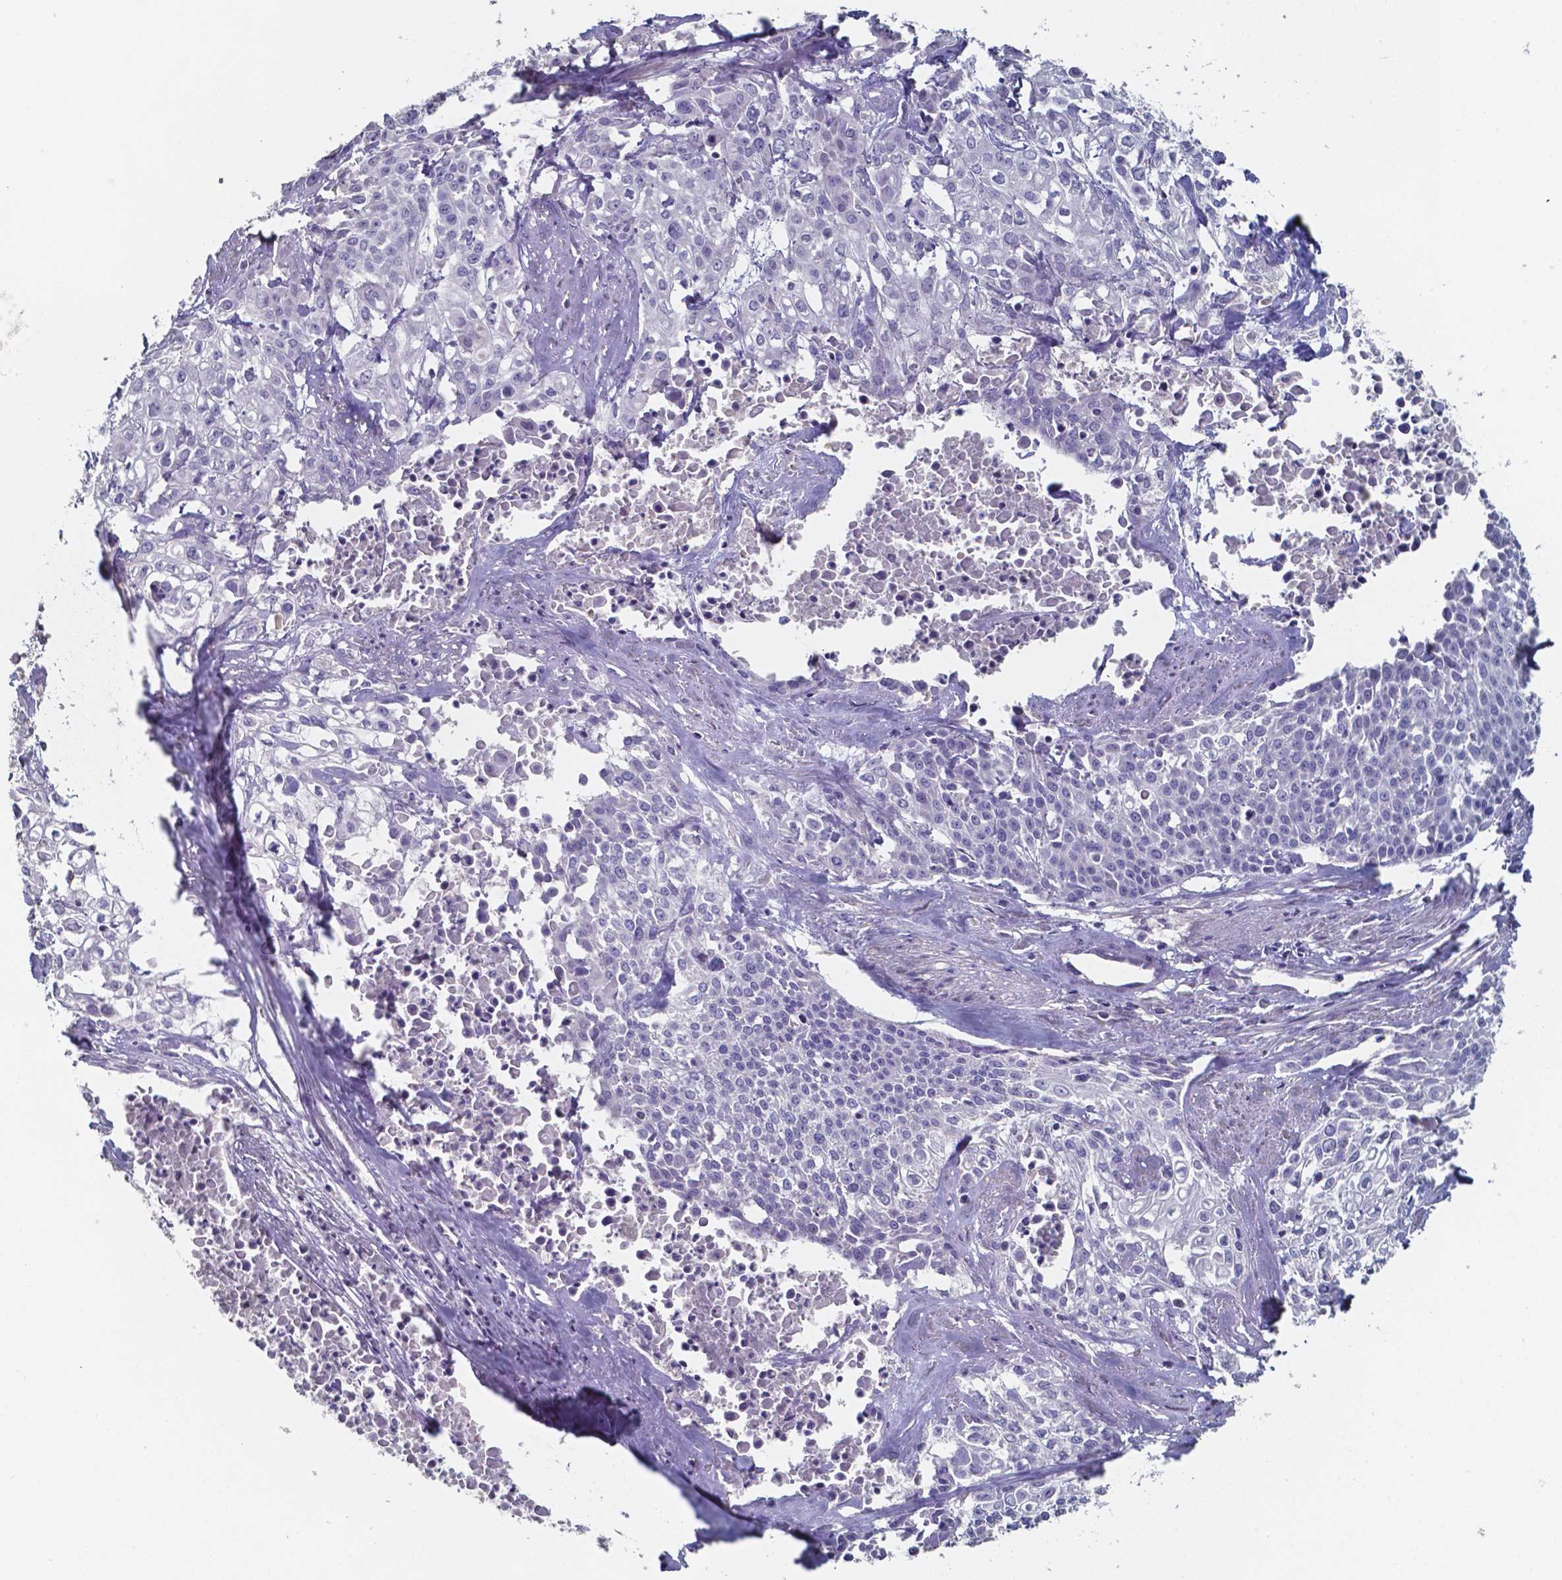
{"staining": {"intensity": "negative", "quantity": "none", "location": "none"}, "tissue": "cervical cancer", "cell_type": "Tumor cells", "image_type": "cancer", "snomed": [{"axis": "morphology", "description": "Squamous cell carcinoma, NOS"}, {"axis": "topography", "description": "Cervix"}], "caption": "Immunohistochemistry (IHC) histopathology image of human cervical cancer stained for a protein (brown), which reveals no expression in tumor cells. The staining was performed using DAB to visualize the protein expression in brown, while the nuclei were stained in blue with hematoxylin (Magnification: 20x).", "gene": "FOXJ1", "patient": {"sex": "female", "age": 39}}